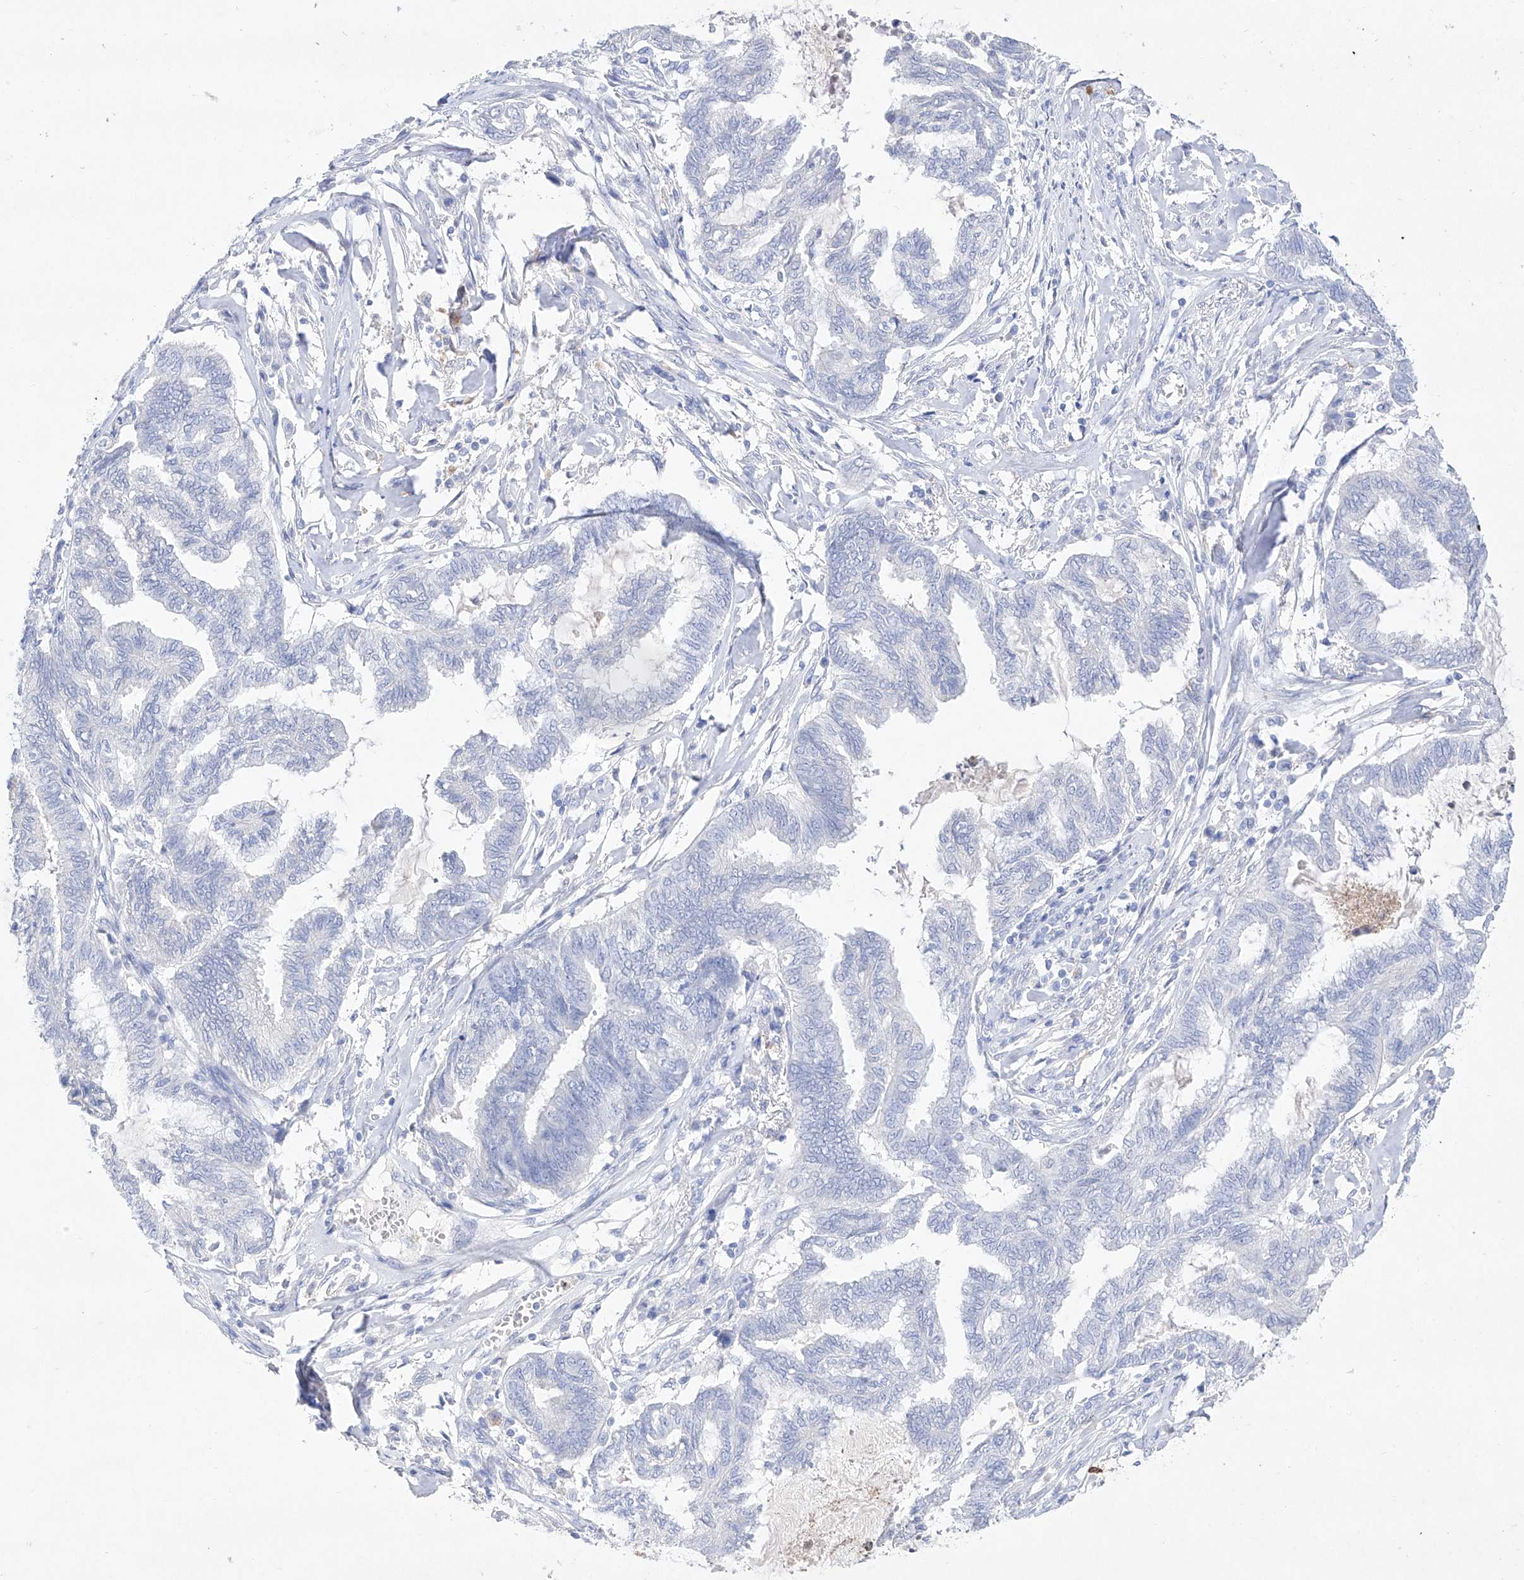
{"staining": {"intensity": "negative", "quantity": "none", "location": "none"}, "tissue": "endometrial cancer", "cell_type": "Tumor cells", "image_type": "cancer", "snomed": [{"axis": "morphology", "description": "Adenocarcinoma, NOS"}, {"axis": "topography", "description": "Endometrium"}], "caption": "IHC of adenocarcinoma (endometrial) displays no staining in tumor cells.", "gene": "TM7SF2", "patient": {"sex": "female", "age": 86}}